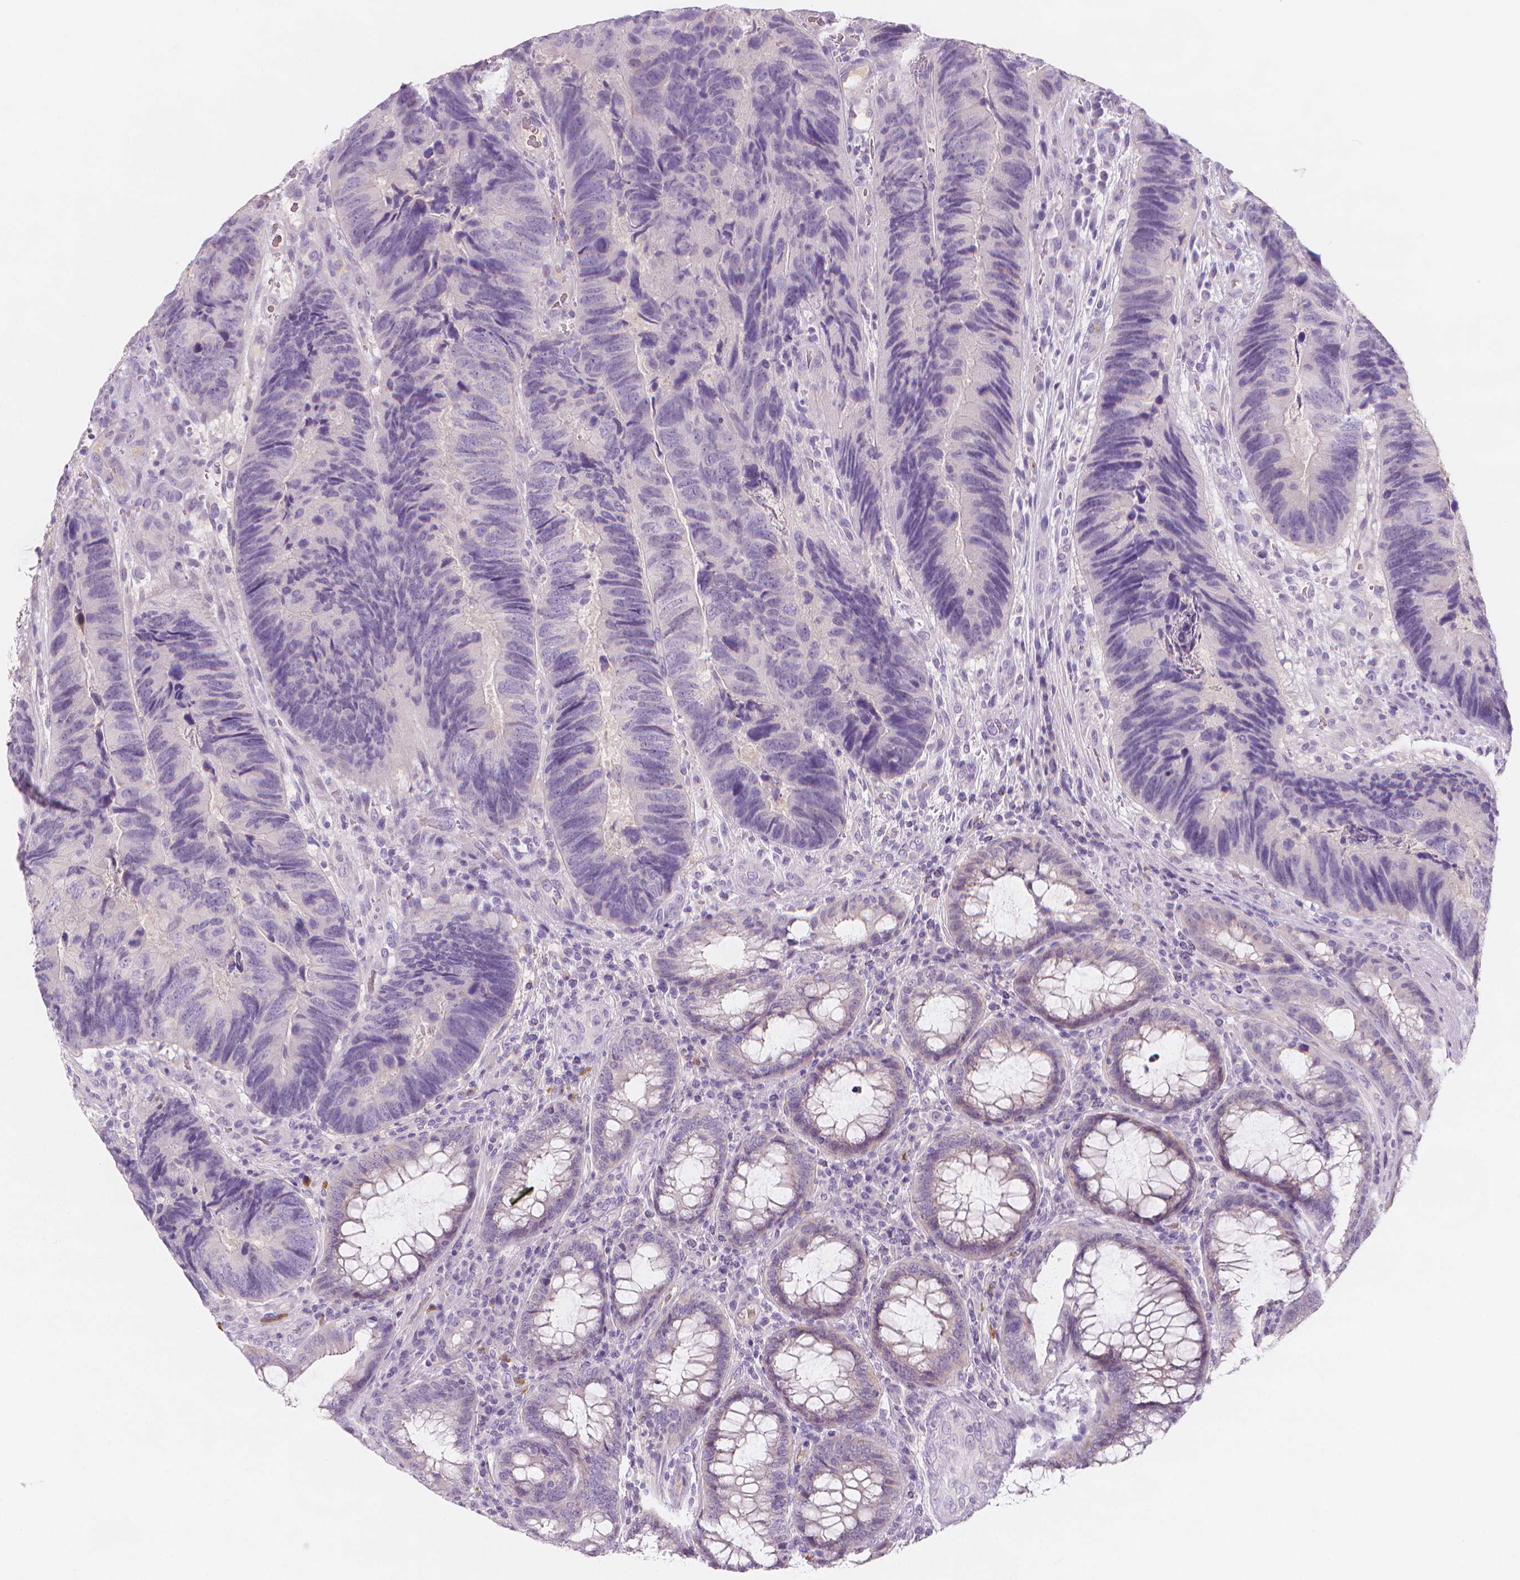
{"staining": {"intensity": "negative", "quantity": "none", "location": "none"}, "tissue": "colorectal cancer", "cell_type": "Tumor cells", "image_type": "cancer", "snomed": [{"axis": "morphology", "description": "Adenocarcinoma, NOS"}, {"axis": "topography", "description": "Colon"}], "caption": "There is no significant expression in tumor cells of colorectal cancer (adenocarcinoma). Brightfield microscopy of immunohistochemistry (IHC) stained with DAB (3,3'-diaminobenzidine) (brown) and hematoxylin (blue), captured at high magnification.", "gene": "APOA4", "patient": {"sex": "female", "age": 67}}